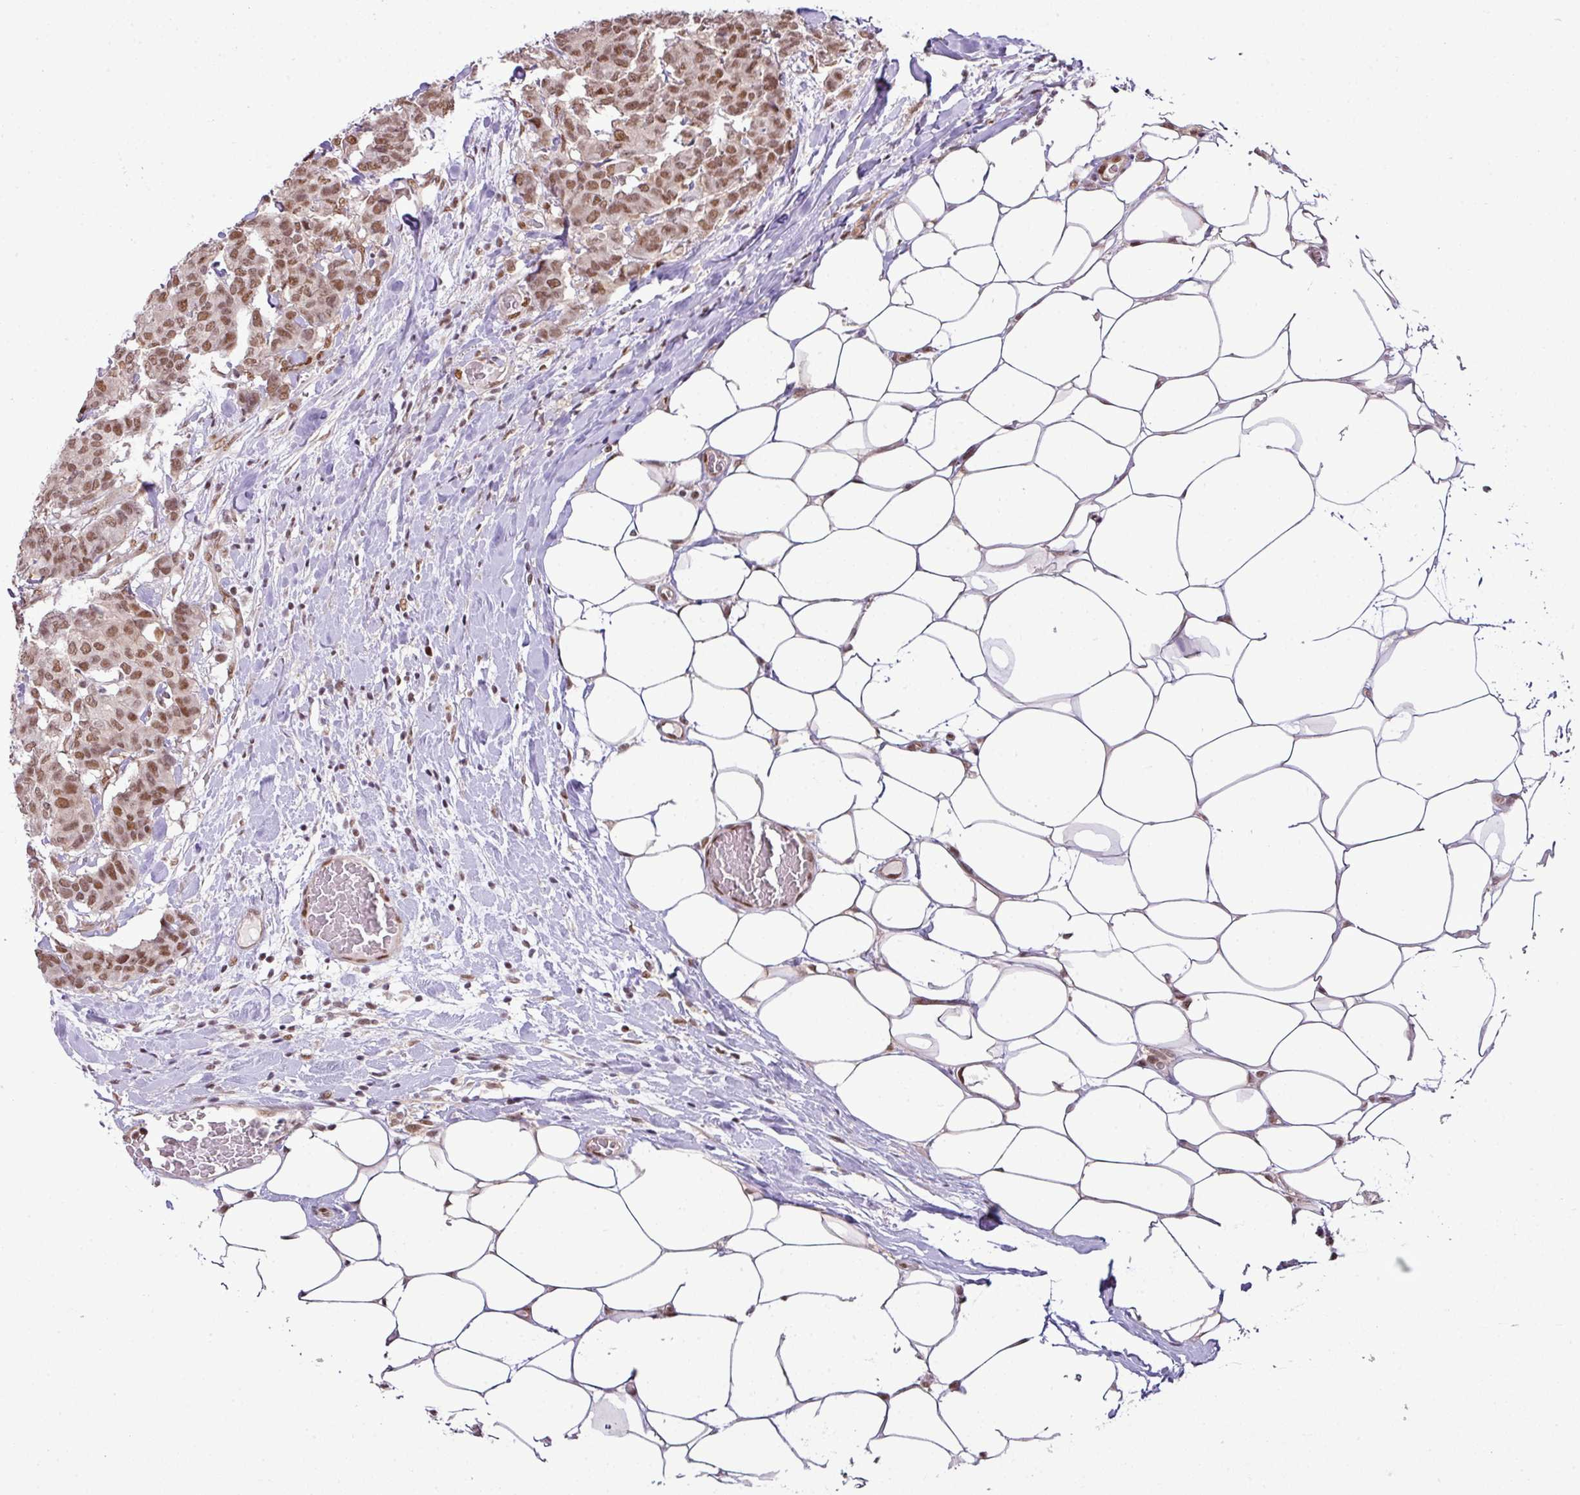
{"staining": {"intensity": "moderate", "quantity": ">75%", "location": "nuclear"}, "tissue": "breast cancer", "cell_type": "Tumor cells", "image_type": "cancer", "snomed": [{"axis": "morphology", "description": "Duct carcinoma"}, {"axis": "topography", "description": "Breast"}], "caption": "IHC image of human breast intraductal carcinoma stained for a protein (brown), which reveals medium levels of moderate nuclear positivity in approximately >75% of tumor cells.", "gene": "PGAP4", "patient": {"sex": "female", "age": 75}}